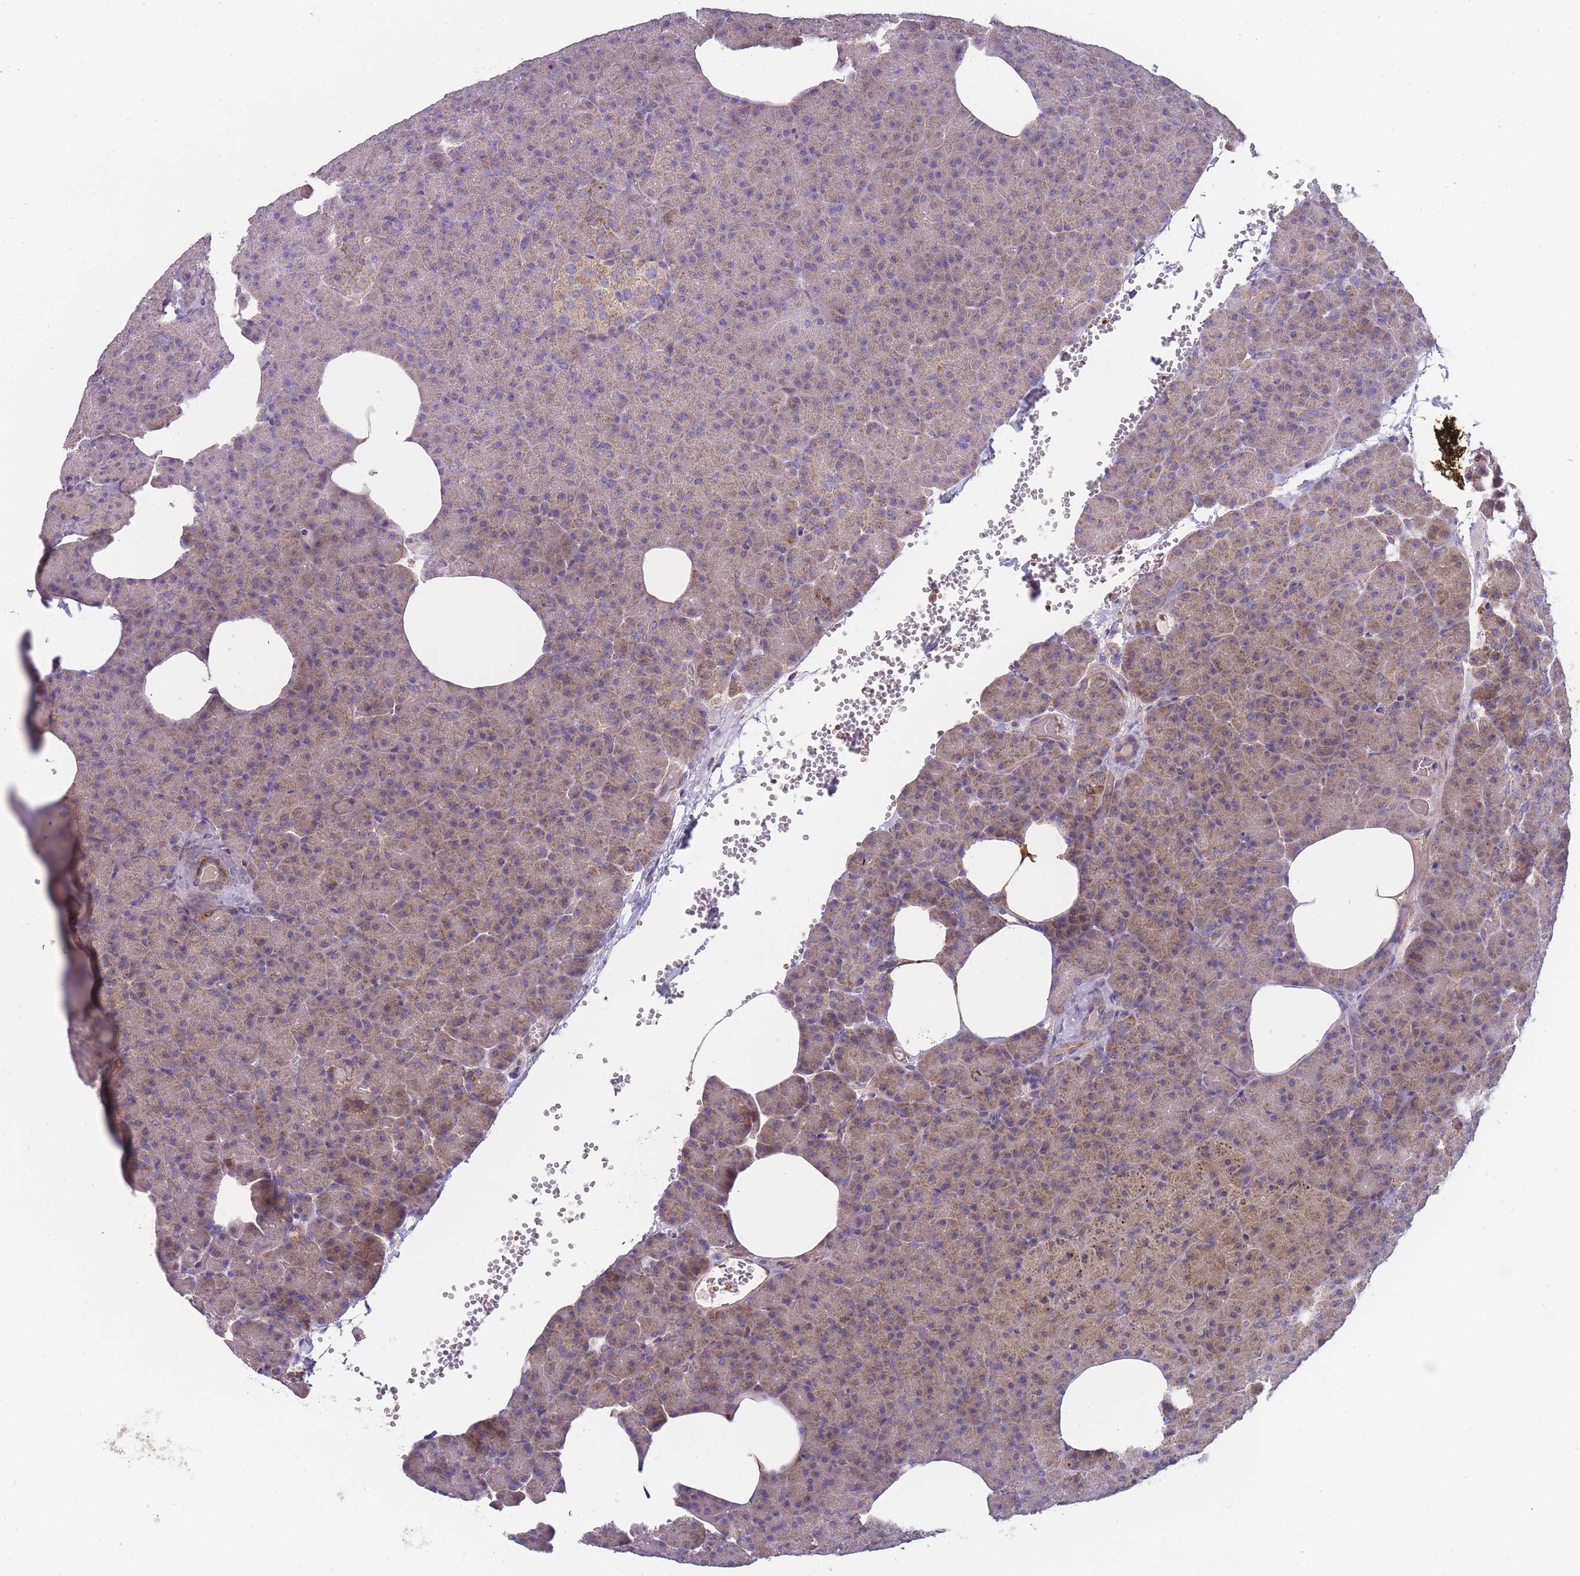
{"staining": {"intensity": "moderate", "quantity": "25%-75%", "location": "cytoplasmic/membranous"}, "tissue": "pancreas", "cell_type": "Exocrine glandular cells", "image_type": "normal", "snomed": [{"axis": "morphology", "description": "Normal tissue, NOS"}, {"axis": "morphology", "description": "Carcinoid, malignant, NOS"}, {"axis": "topography", "description": "Pancreas"}], "caption": "Immunohistochemistry (IHC) of normal pancreas reveals medium levels of moderate cytoplasmic/membranous positivity in about 25%-75% of exocrine glandular cells. Immunohistochemistry stains the protein in brown and the nuclei are stained blue.", "gene": "SLC35B4", "patient": {"sex": "female", "age": 35}}